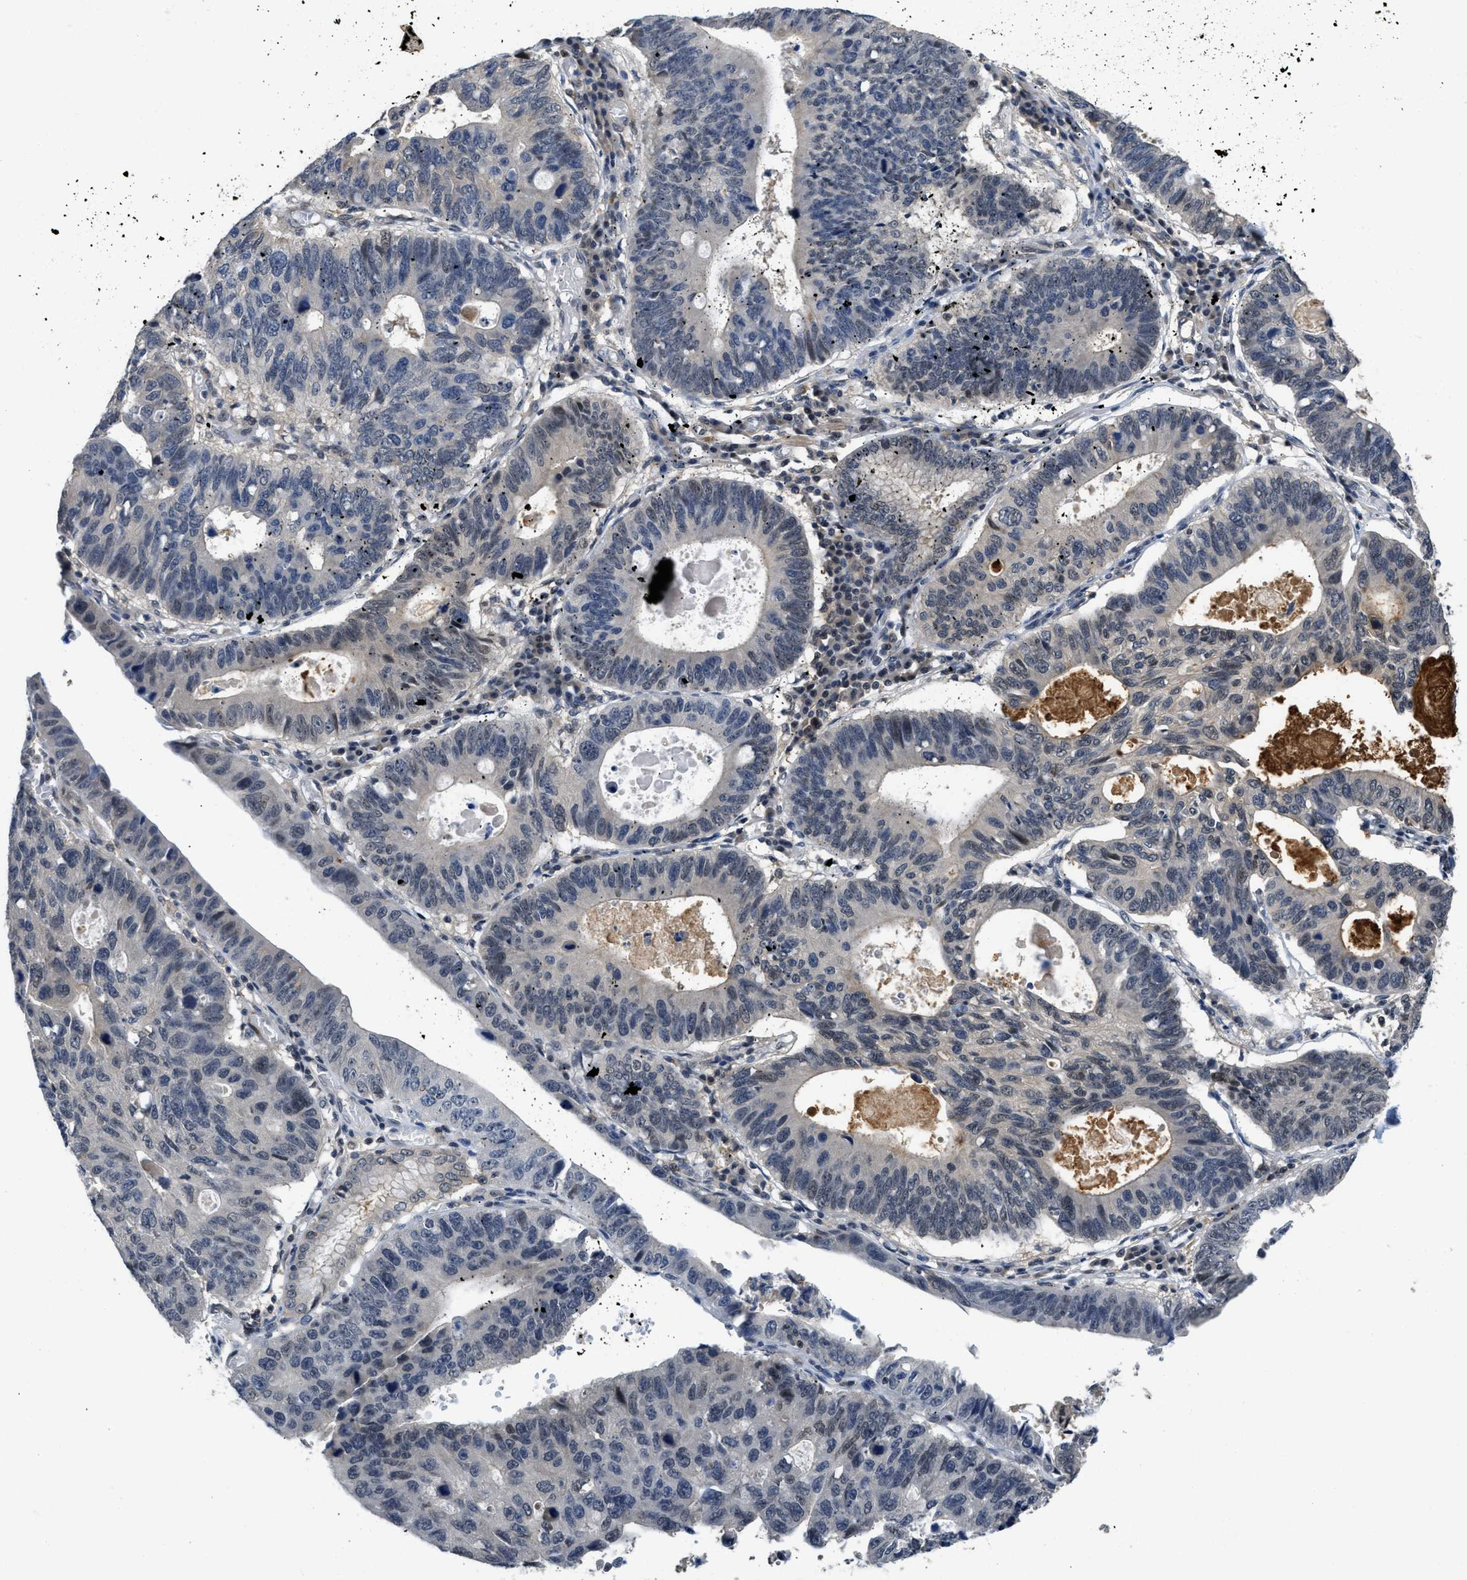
{"staining": {"intensity": "negative", "quantity": "none", "location": "none"}, "tissue": "stomach cancer", "cell_type": "Tumor cells", "image_type": "cancer", "snomed": [{"axis": "morphology", "description": "Adenocarcinoma, NOS"}, {"axis": "topography", "description": "Stomach"}], "caption": "This histopathology image is of stomach adenocarcinoma stained with immunohistochemistry to label a protein in brown with the nuclei are counter-stained blue. There is no staining in tumor cells. (DAB (3,3'-diaminobenzidine) immunohistochemistry (IHC), high magnification).", "gene": "TES", "patient": {"sex": "male", "age": 59}}